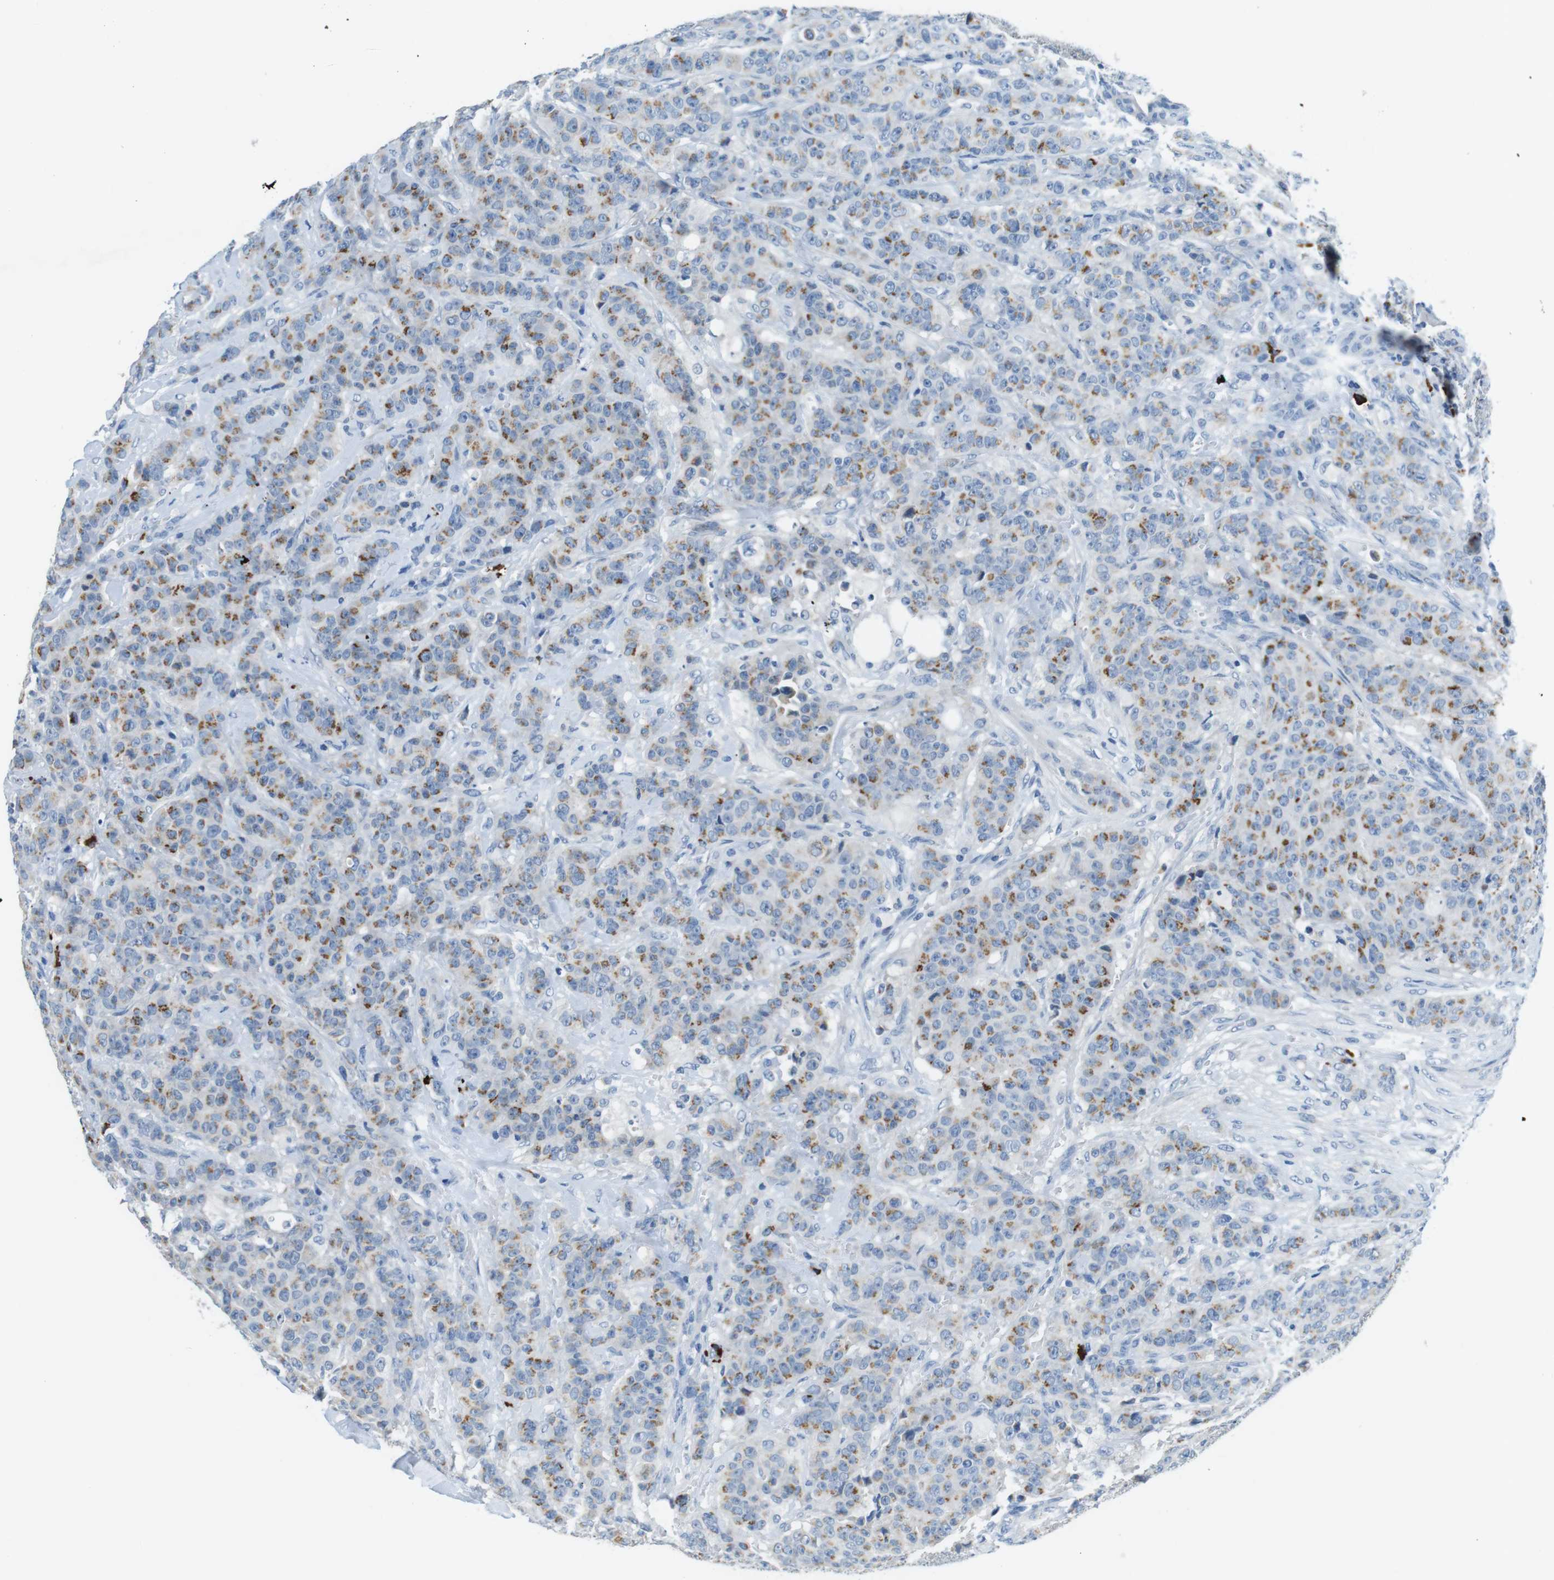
{"staining": {"intensity": "moderate", "quantity": ">75%", "location": "cytoplasmic/membranous"}, "tissue": "breast cancer", "cell_type": "Tumor cells", "image_type": "cancer", "snomed": [{"axis": "morphology", "description": "Normal tissue, NOS"}, {"axis": "morphology", "description": "Duct carcinoma"}, {"axis": "topography", "description": "Breast"}], "caption": "This histopathology image reveals IHC staining of human invasive ductal carcinoma (breast), with medium moderate cytoplasmic/membranous positivity in about >75% of tumor cells.", "gene": "SLC35A3", "patient": {"sex": "female", "age": 40}}